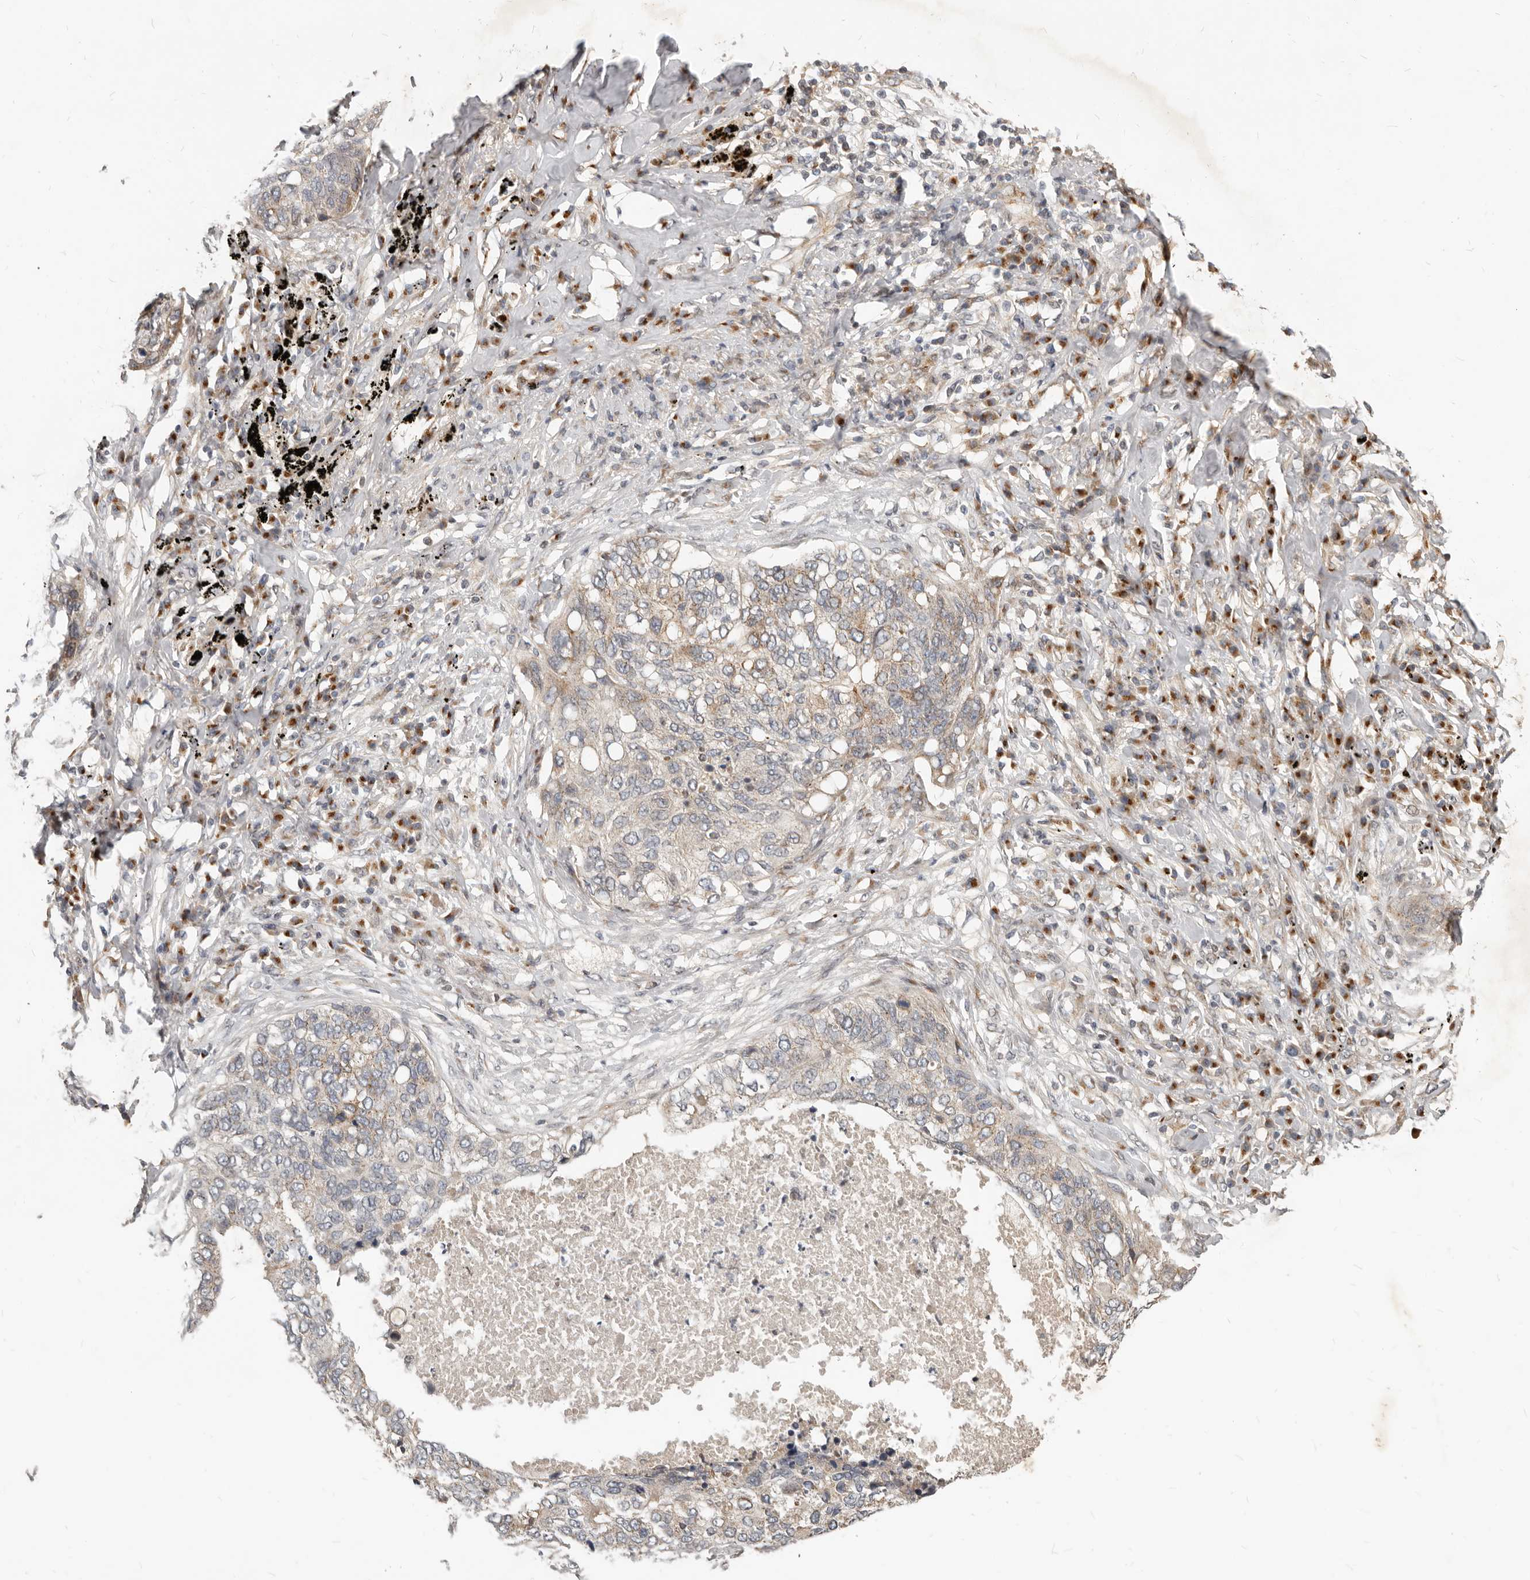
{"staining": {"intensity": "weak", "quantity": "<25%", "location": "cytoplasmic/membranous"}, "tissue": "lung cancer", "cell_type": "Tumor cells", "image_type": "cancer", "snomed": [{"axis": "morphology", "description": "Squamous cell carcinoma, NOS"}, {"axis": "topography", "description": "Lung"}], "caption": "High power microscopy image of an immunohistochemistry (IHC) image of lung cancer (squamous cell carcinoma), revealing no significant positivity in tumor cells.", "gene": "NPY4R", "patient": {"sex": "female", "age": 63}}